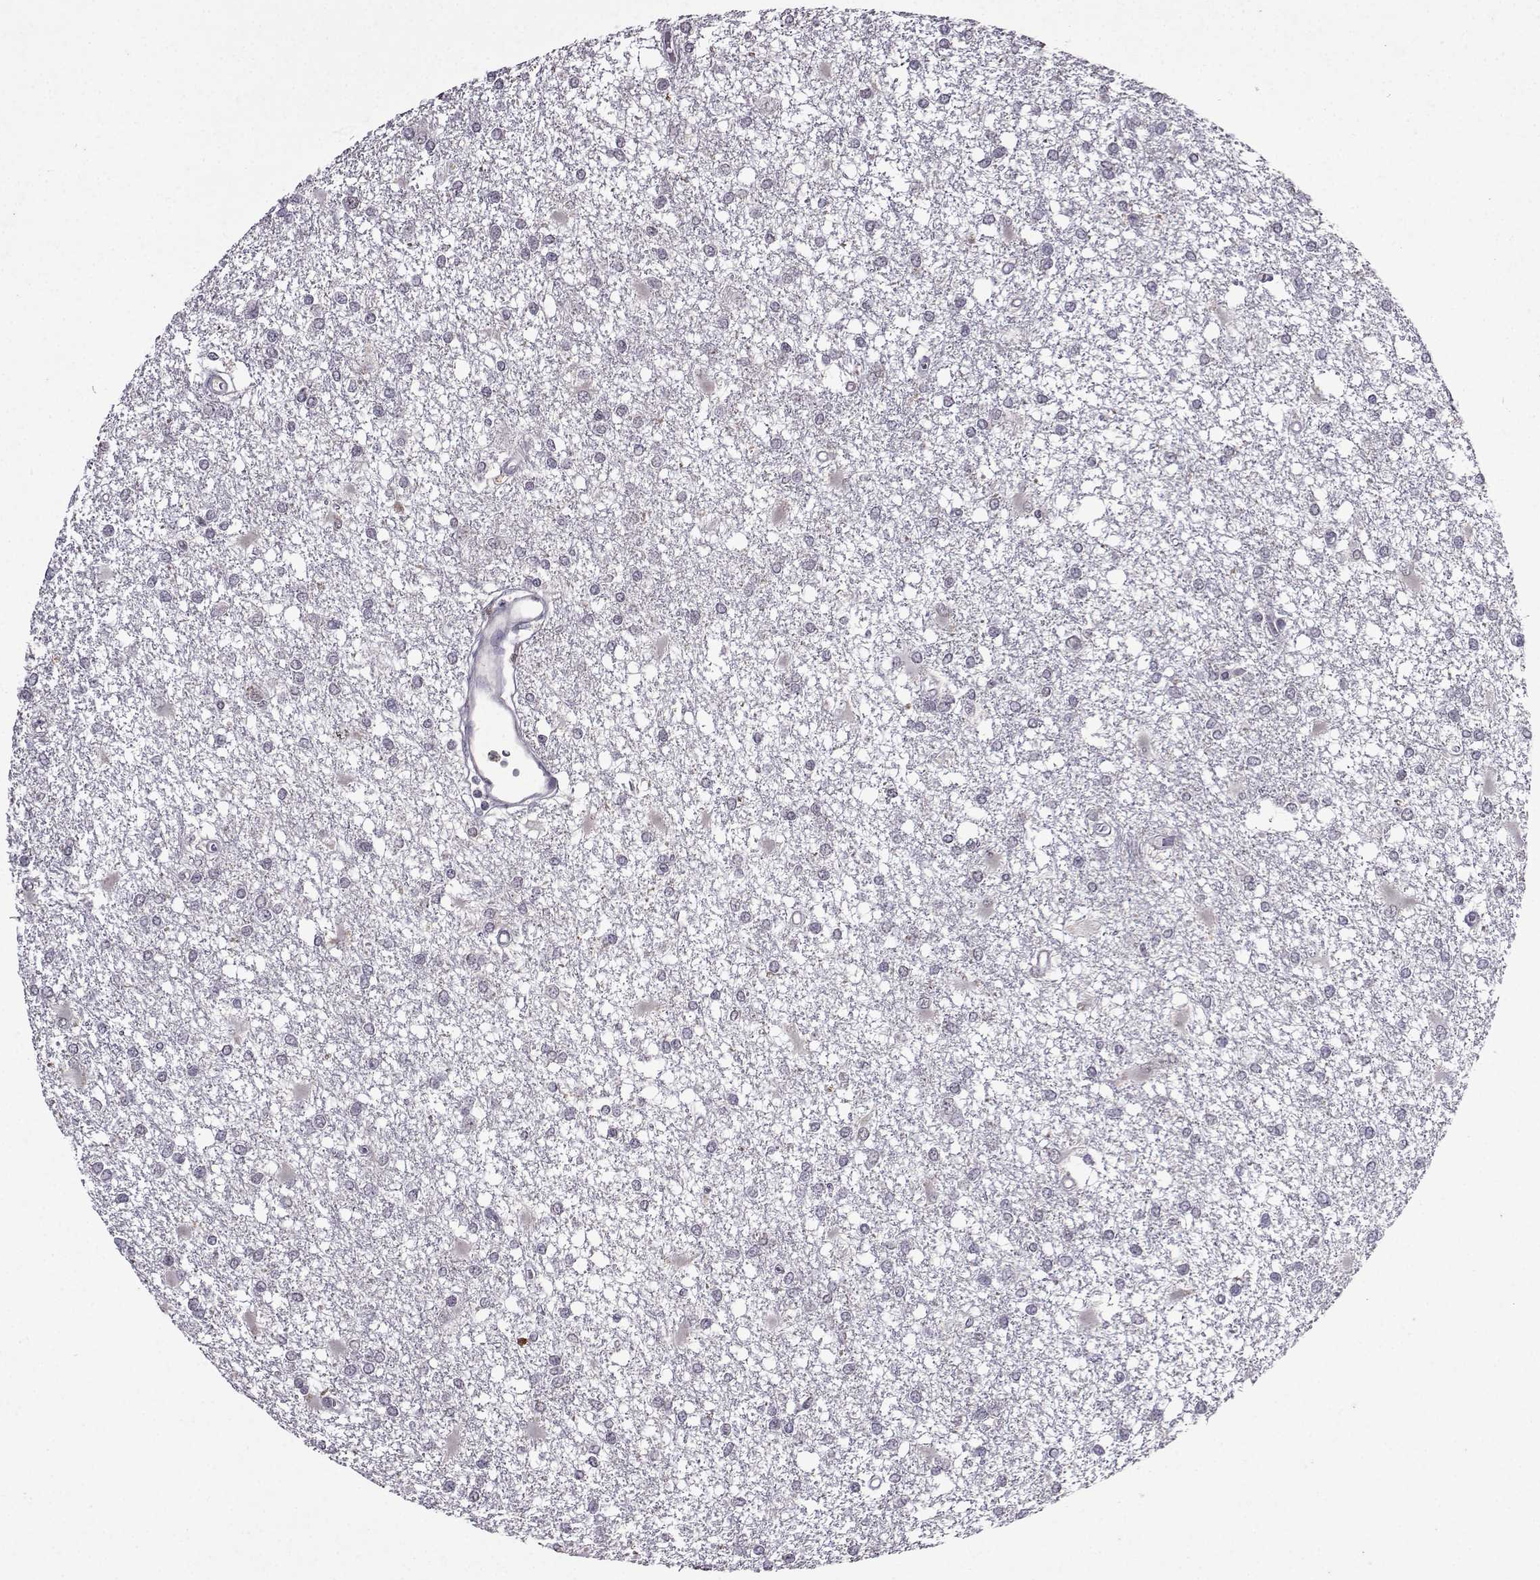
{"staining": {"intensity": "negative", "quantity": "none", "location": "none"}, "tissue": "glioma", "cell_type": "Tumor cells", "image_type": "cancer", "snomed": [{"axis": "morphology", "description": "Glioma, malignant, High grade"}, {"axis": "topography", "description": "Cerebral cortex"}], "caption": "Protein analysis of malignant glioma (high-grade) reveals no significant positivity in tumor cells.", "gene": "CCL28", "patient": {"sex": "male", "age": 79}}